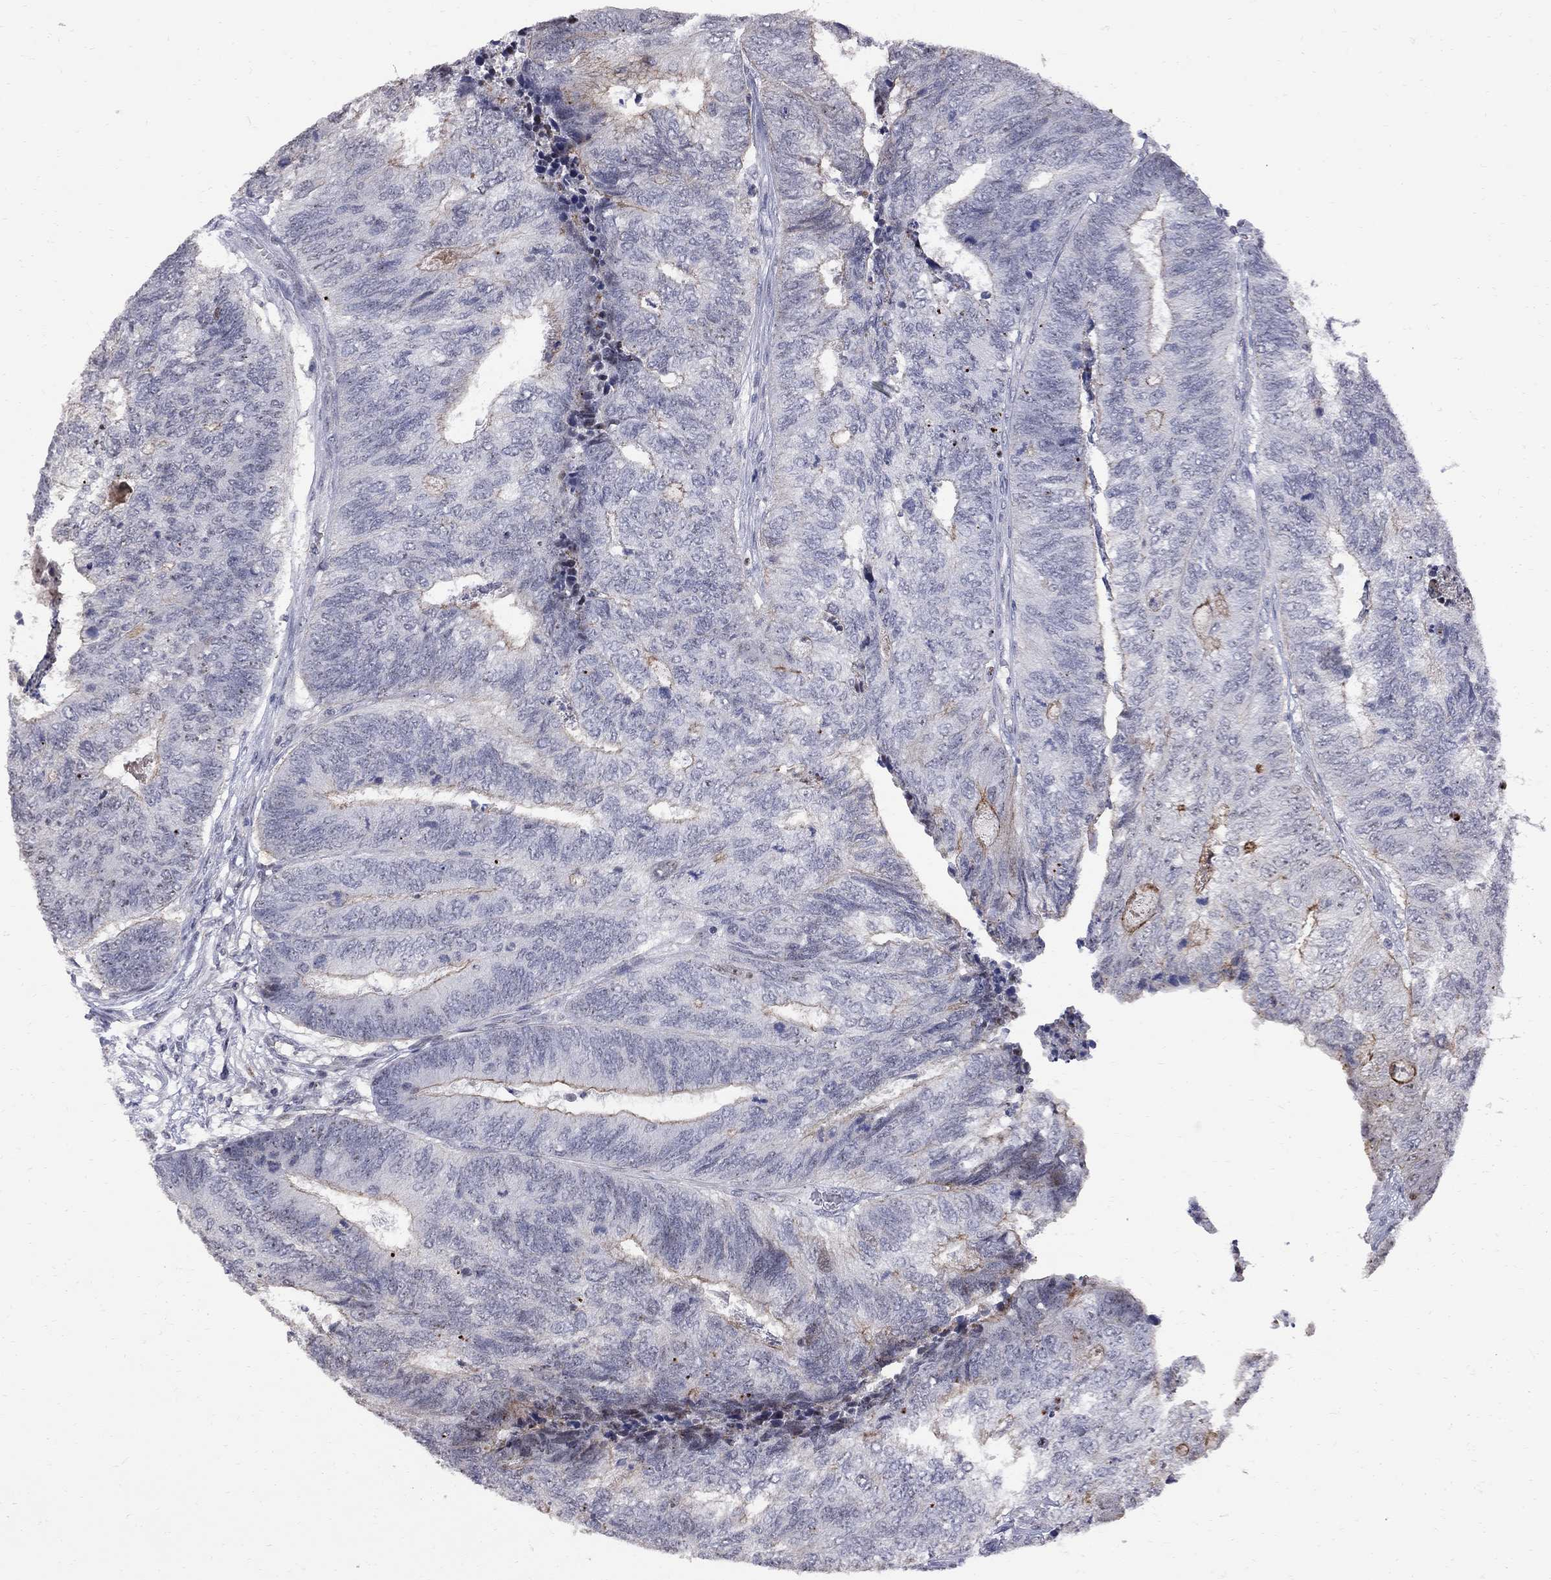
{"staining": {"intensity": "negative", "quantity": "none", "location": "none"}, "tissue": "colorectal cancer", "cell_type": "Tumor cells", "image_type": "cancer", "snomed": [{"axis": "morphology", "description": "Adenocarcinoma, NOS"}, {"axis": "topography", "description": "Colon"}], "caption": "DAB (3,3'-diaminobenzidine) immunohistochemical staining of human colorectal cancer (adenocarcinoma) reveals no significant positivity in tumor cells. (DAB (3,3'-diaminobenzidine) IHC with hematoxylin counter stain).", "gene": "DHX33", "patient": {"sex": "female", "age": 67}}